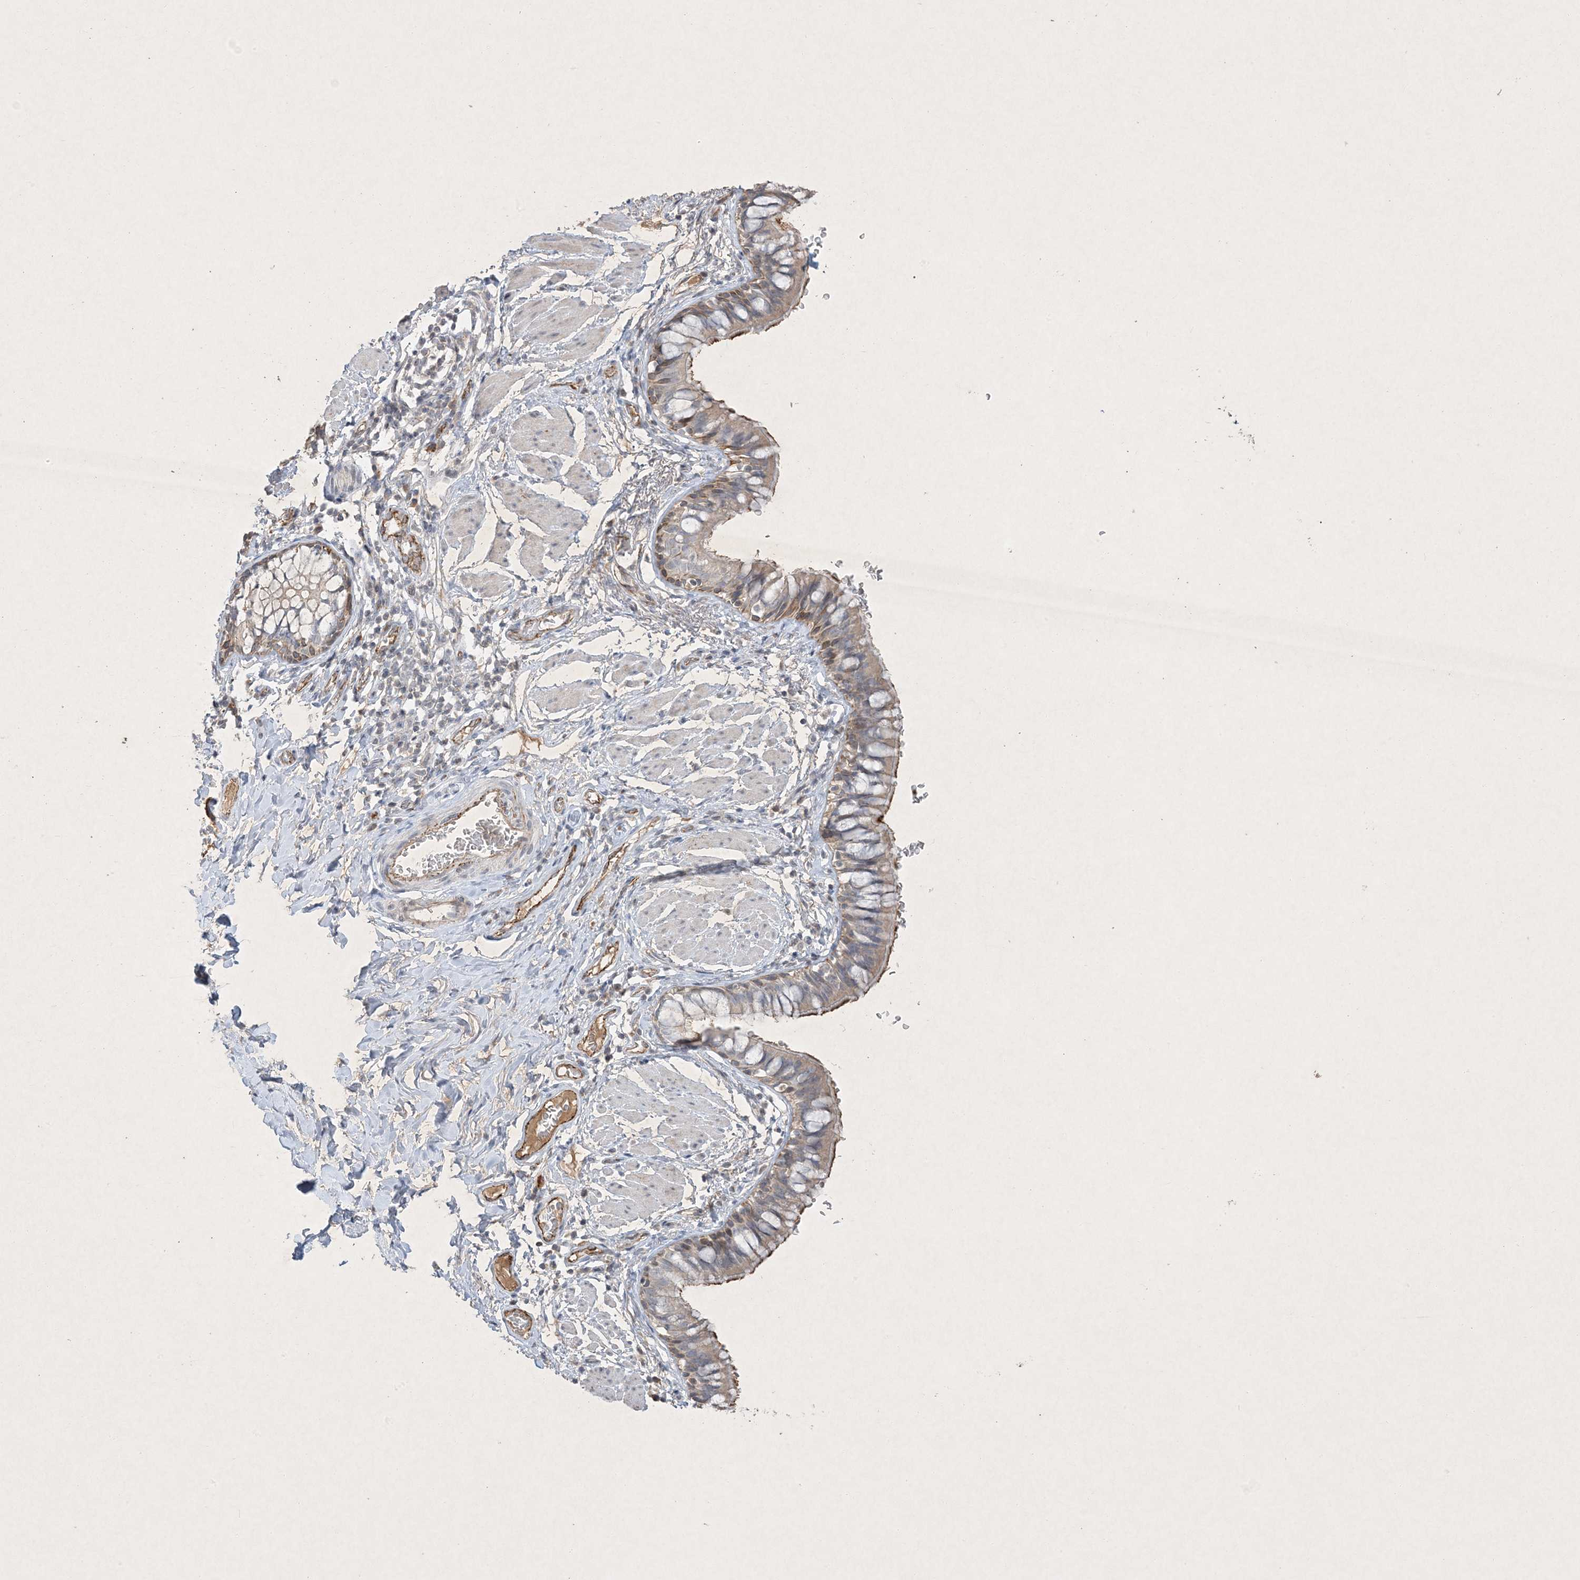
{"staining": {"intensity": "moderate", "quantity": "<25%", "location": "cytoplasmic/membranous"}, "tissue": "bronchus", "cell_type": "Respiratory epithelial cells", "image_type": "normal", "snomed": [{"axis": "morphology", "description": "Normal tissue, NOS"}, {"axis": "topography", "description": "Cartilage tissue"}, {"axis": "topography", "description": "Bronchus"}], "caption": "Immunohistochemical staining of normal bronchus exhibits moderate cytoplasmic/membranous protein expression in approximately <25% of respiratory epithelial cells.", "gene": "PRSS36", "patient": {"sex": "female", "age": 36}}